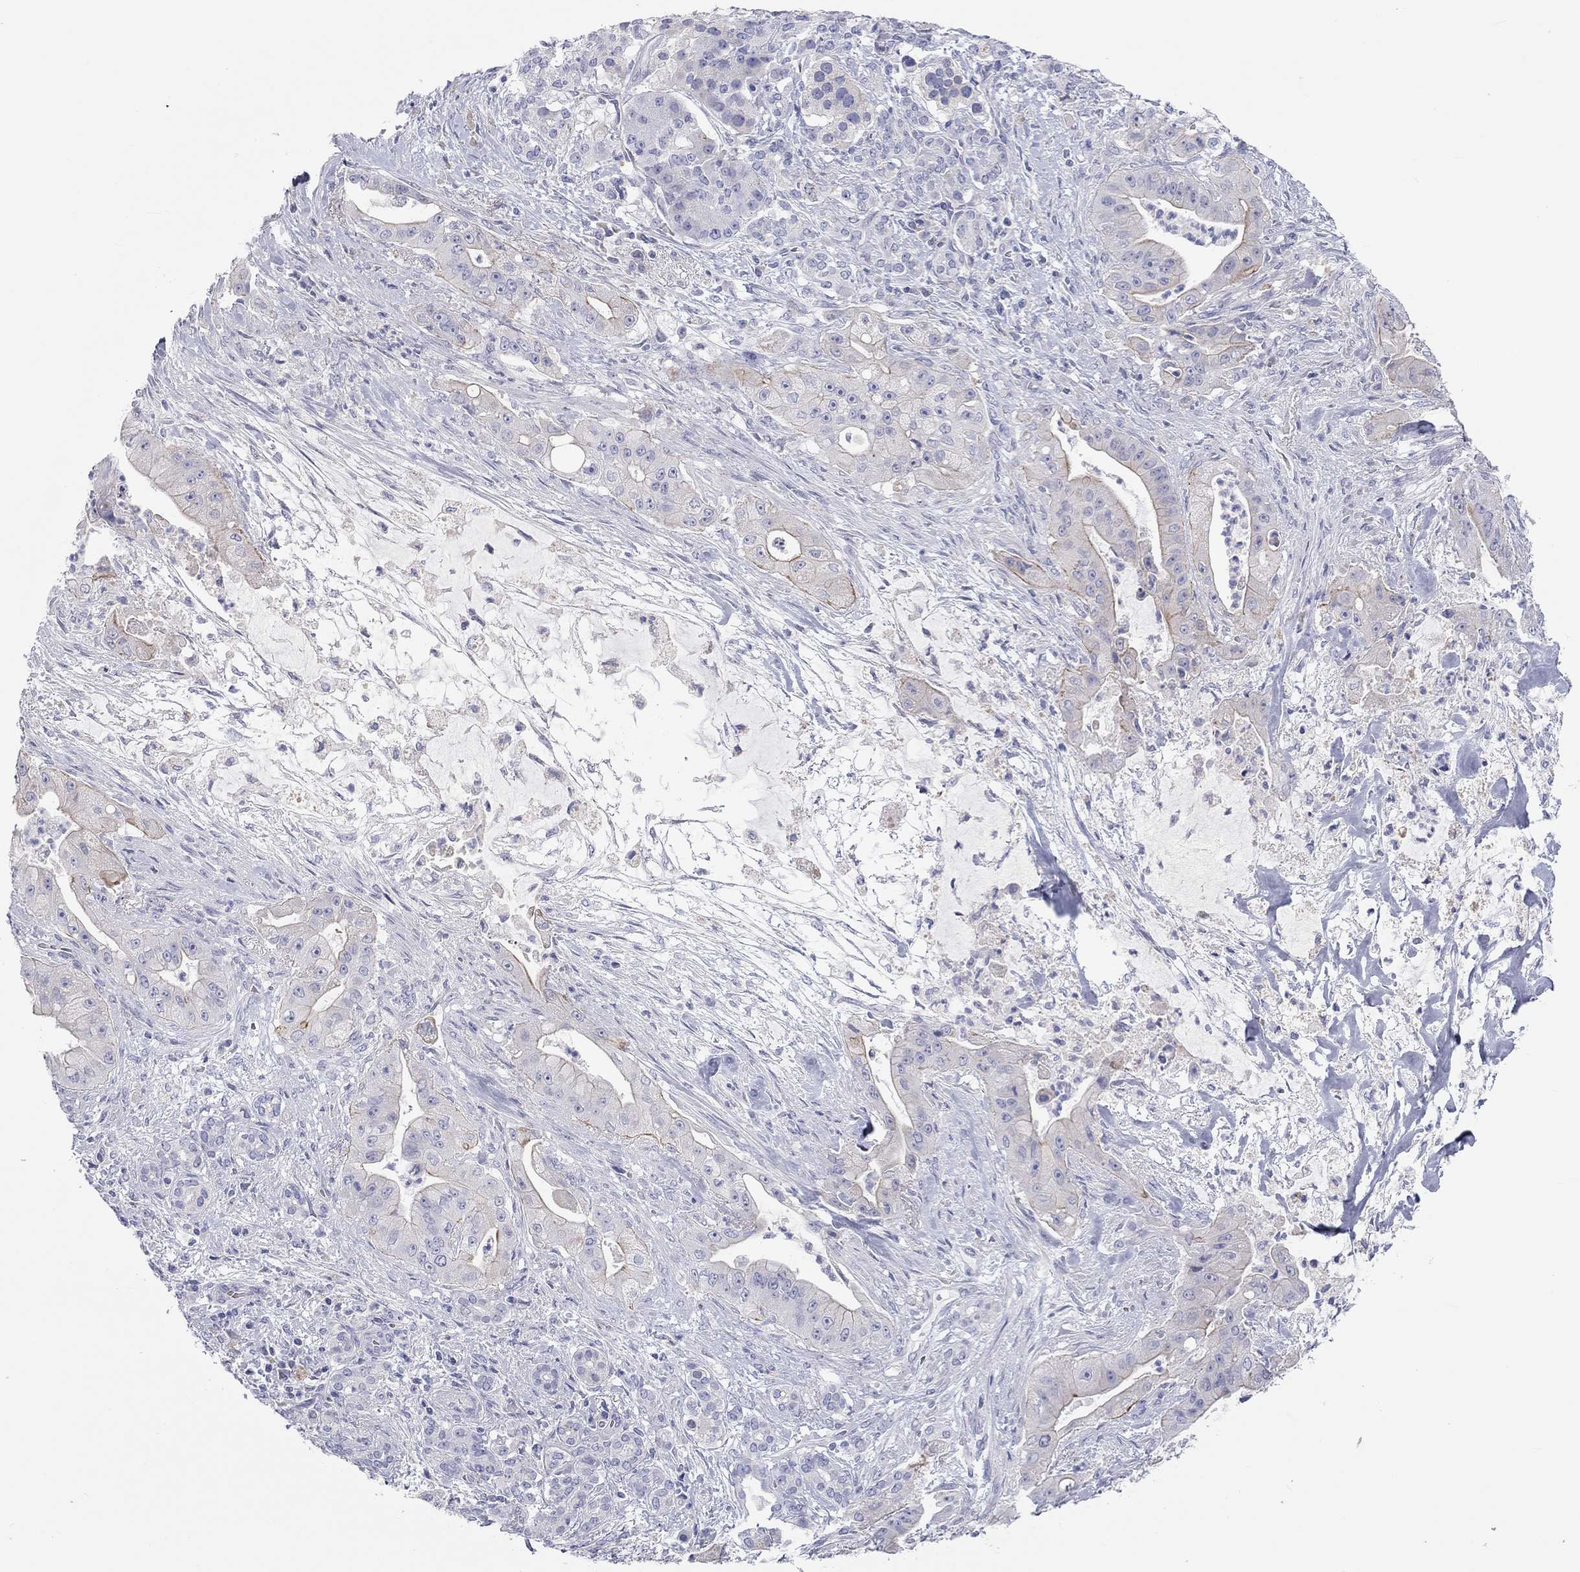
{"staining": {"intensity": "weak", "quantity": "<25%", "location": "cytoplasmic/membranous"}, "tissue": "pancreatic cancer", "cell_type": "Tumor cells", "image_type": "cancer", "snomed": [{"axis": "morphology", "description": "Normal tissue, NOS"}, {"axis": "morphology", "description": "Inflammation, NOS"}, {"axis": "morphology", "description": "Adenocarcinoma, NOS"}, {"axis": "topography", "description": "Pancreas"}], "caption": "Pancreatic cancer (adenocarcinoma) stained for a protein using immunohistochemistry (IHC) reveals no expression tumor cells.", "gene": "ST7L", "patient": {"sex": "male", "age": 57}}